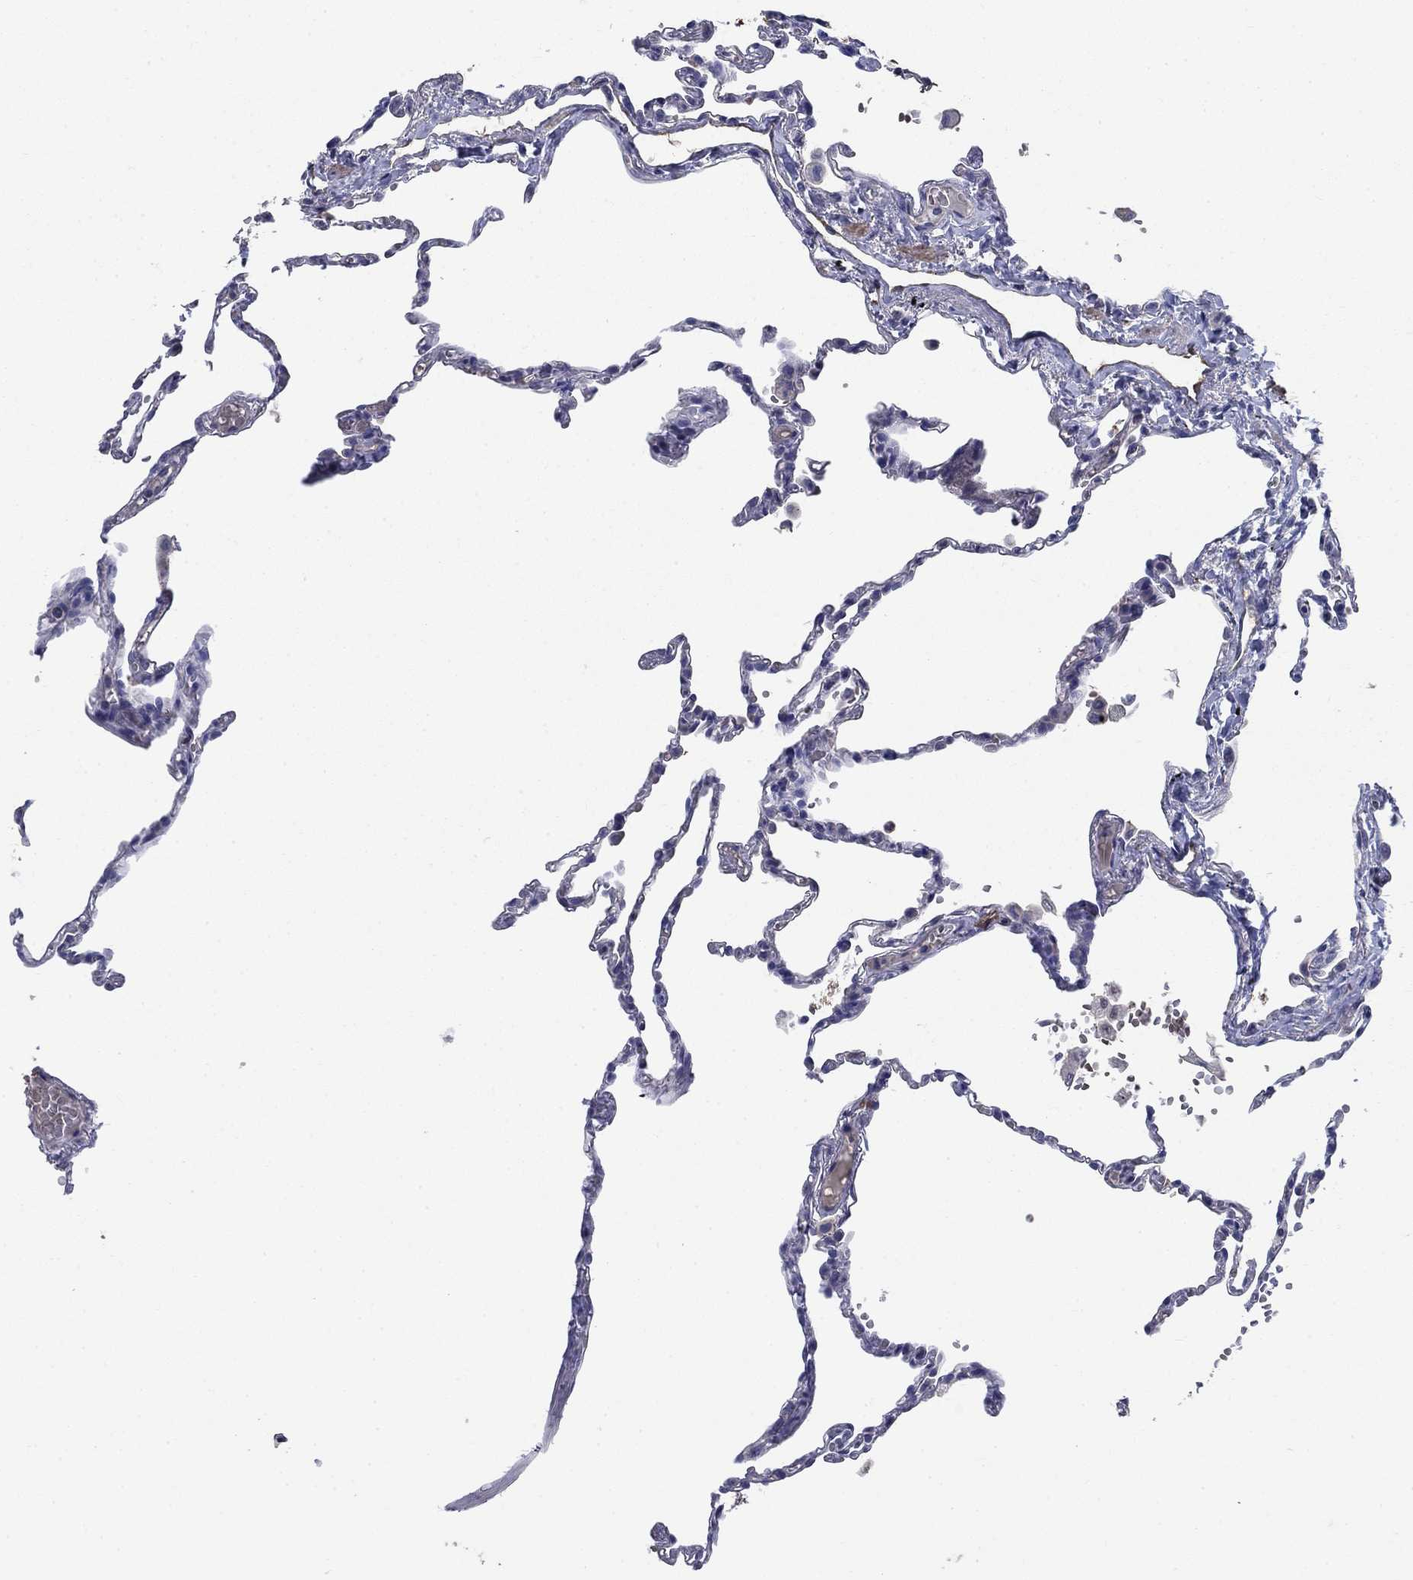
{"staining": {"intensity": "negative", "quantity": "none", "location": "none"}, "tissue": "lung", "cell_type": "Alveolar cells", "image_type": "normal", "snomed": [{"axis": "morphology", "description": "Normal tissue, NOS"}, {"axis": "topography", "description": "Lung"}], "caption": "Normal lung was stained to show a protein in brown. There is no significant positivity in alveolar cells. The staining is performed using DAB brown chromogen with nuclei counter-stained in using hematoxylin.", "gene": "FLNC", "patient": {"sex": "male", "age": 78}}